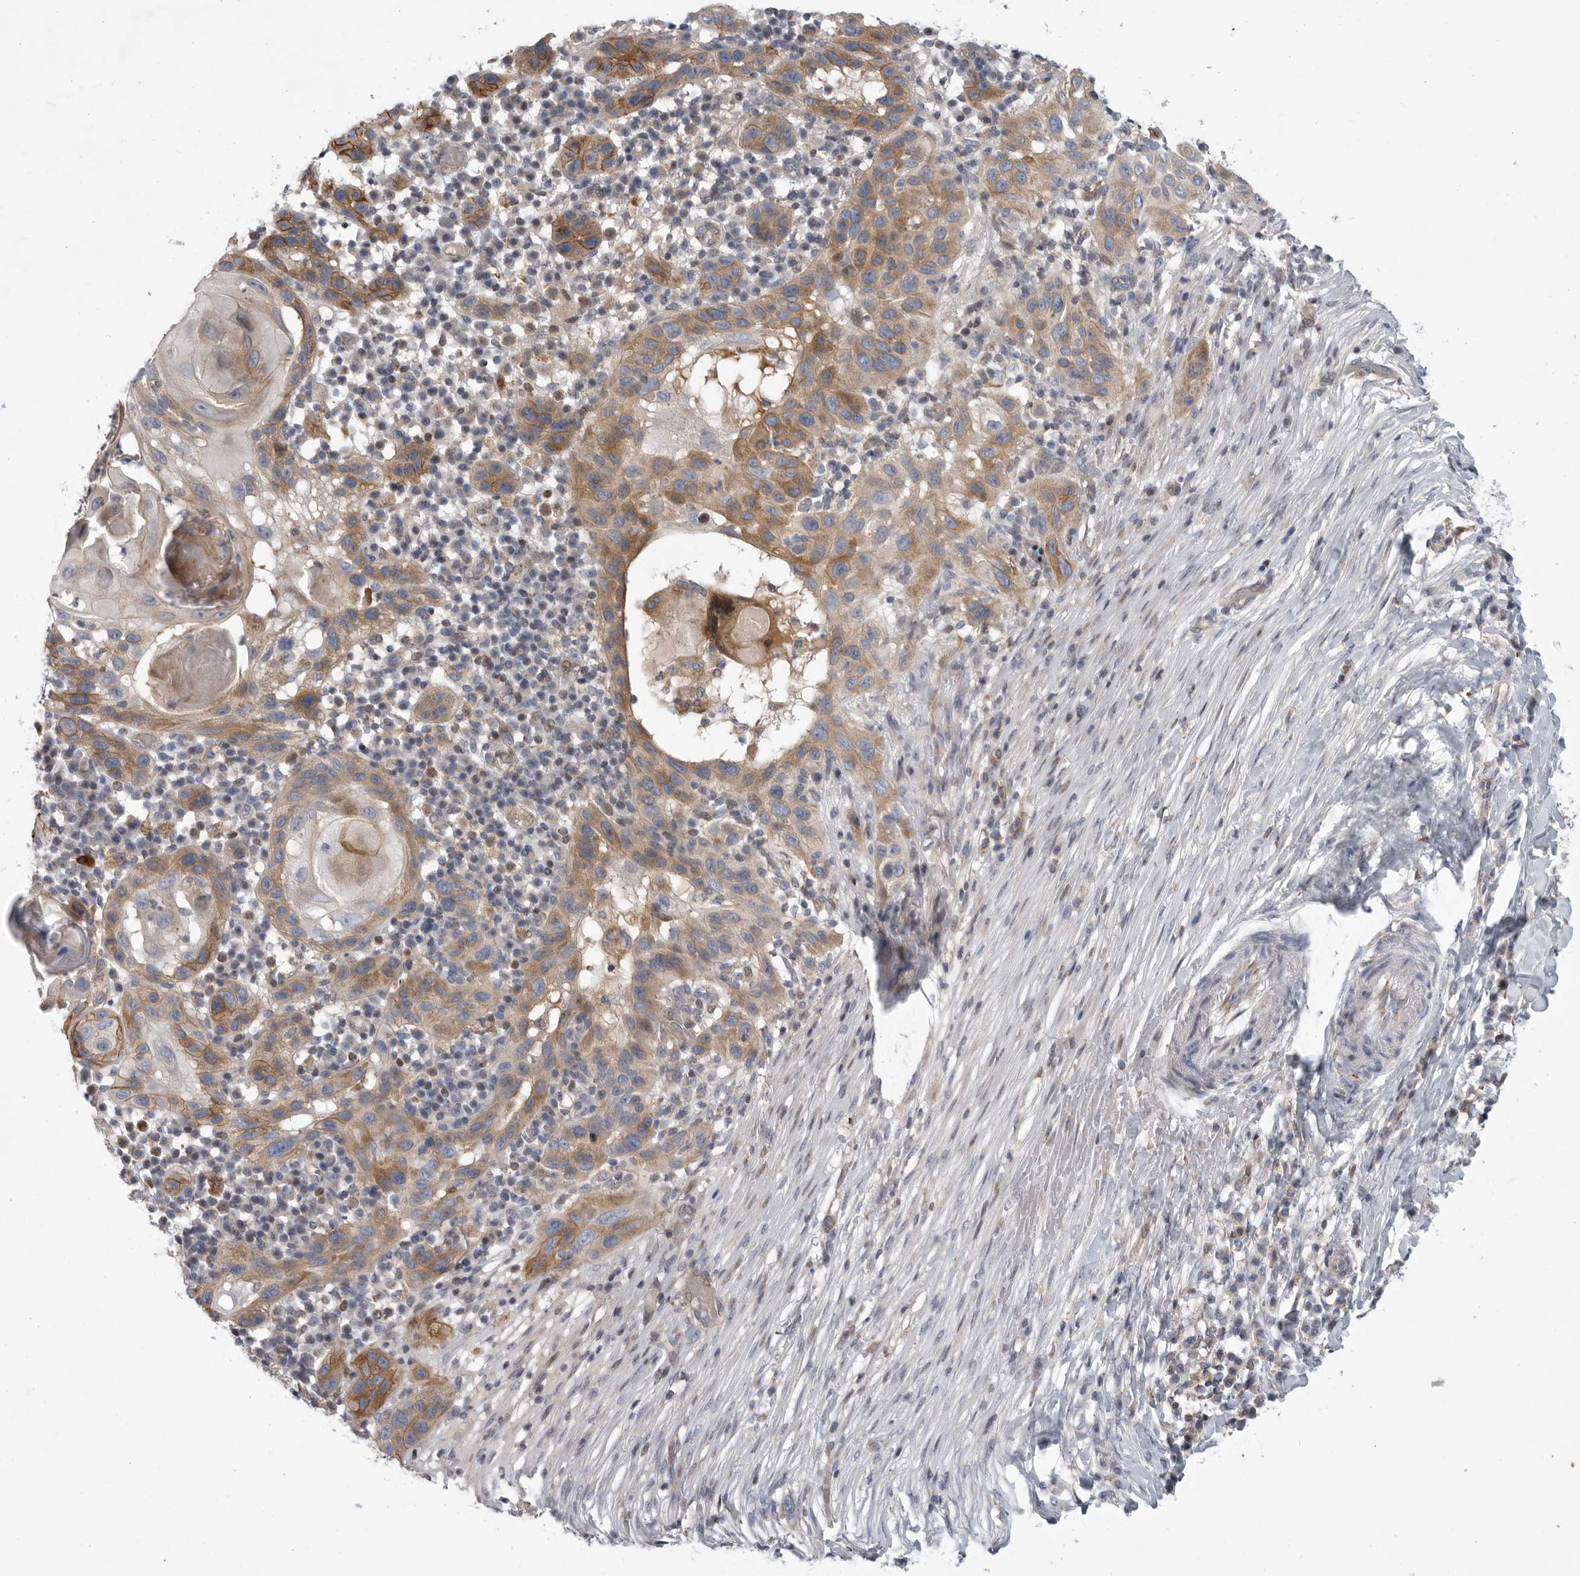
{"staining": {"intensity": "moderate", "quantity": ">75%", "location": "cytoplasmic/membranous"}, "tissue": "skin cancer", "cell_type": "Tumor cells", "image_type": "cancer", "snomed": [{"axis": "morphology", "description": "Normal tissue, NOS"}, {"axis": "morphology", "description": "Squamous cell carcinoma, NOS"}, {"axis": "topography", "description": "Skin"}], "caption": "A histopathology image of skin cancer stained for a protein reveals moderate cytoplasmic/membranous brown staining in tumor cells.", "gene": "MPZL1", "patient": {"sex": "female", "age": 96}}